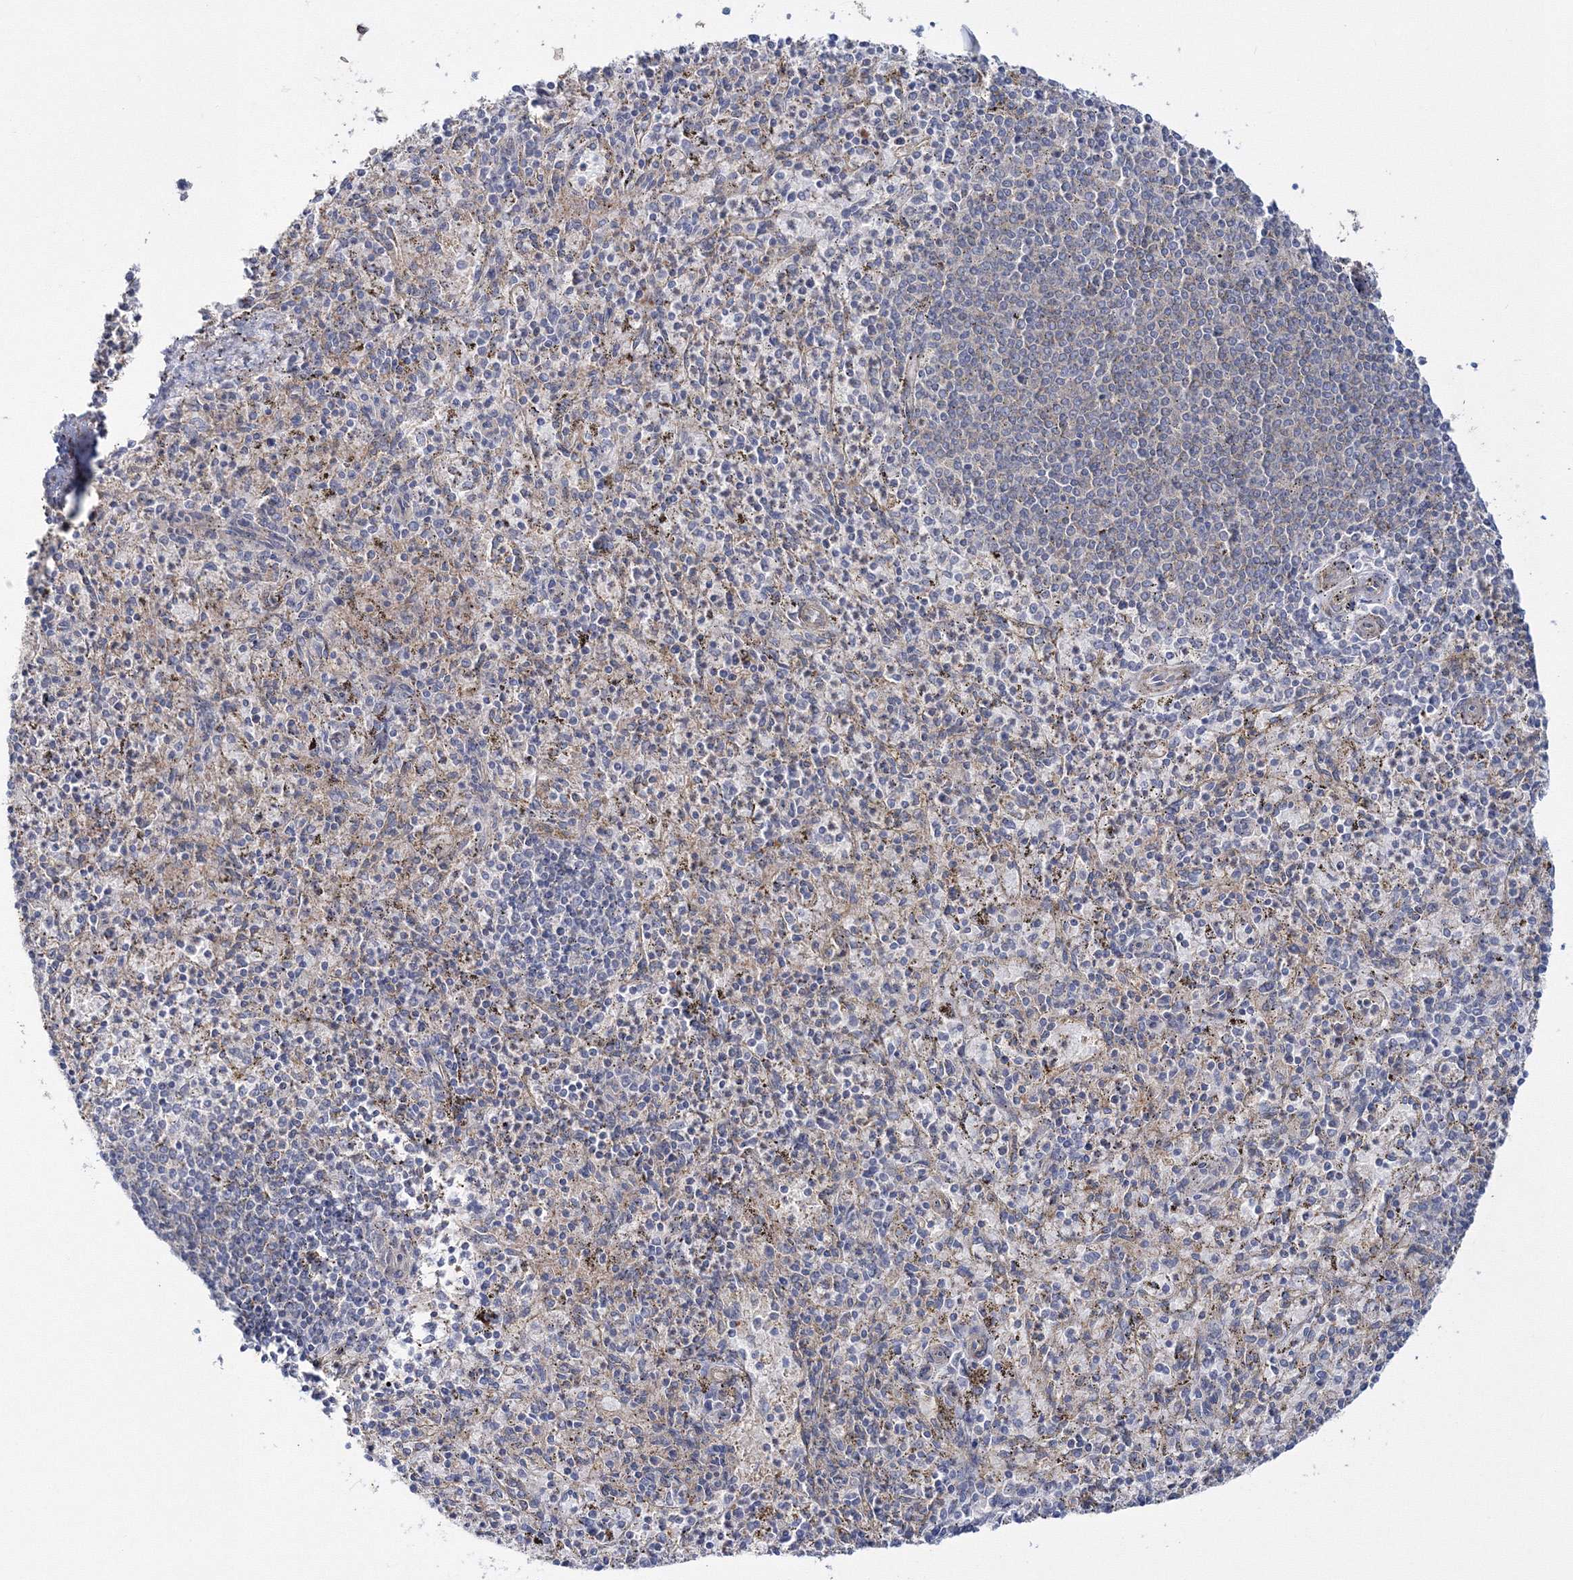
{"staining": {"intensity": "weak", "quantity": "<25%", "location": "cytoplasmic/membranous"}, "tissue": "spleen", "cell_type": "Cells in red pulp", "image_type": "normal", "snomed": [{"axis": "morphology", "description": "Normal tissue, NOS"}, {"axis": "topography", "description": "Spleen"}], "caption": "This is a photomicrograph of immunohistochemistry staining of benign spleen, which shows no expression in cells in red pulp.", "gene": "IPMK", "patient": {"sex": "male", "age": 72}}